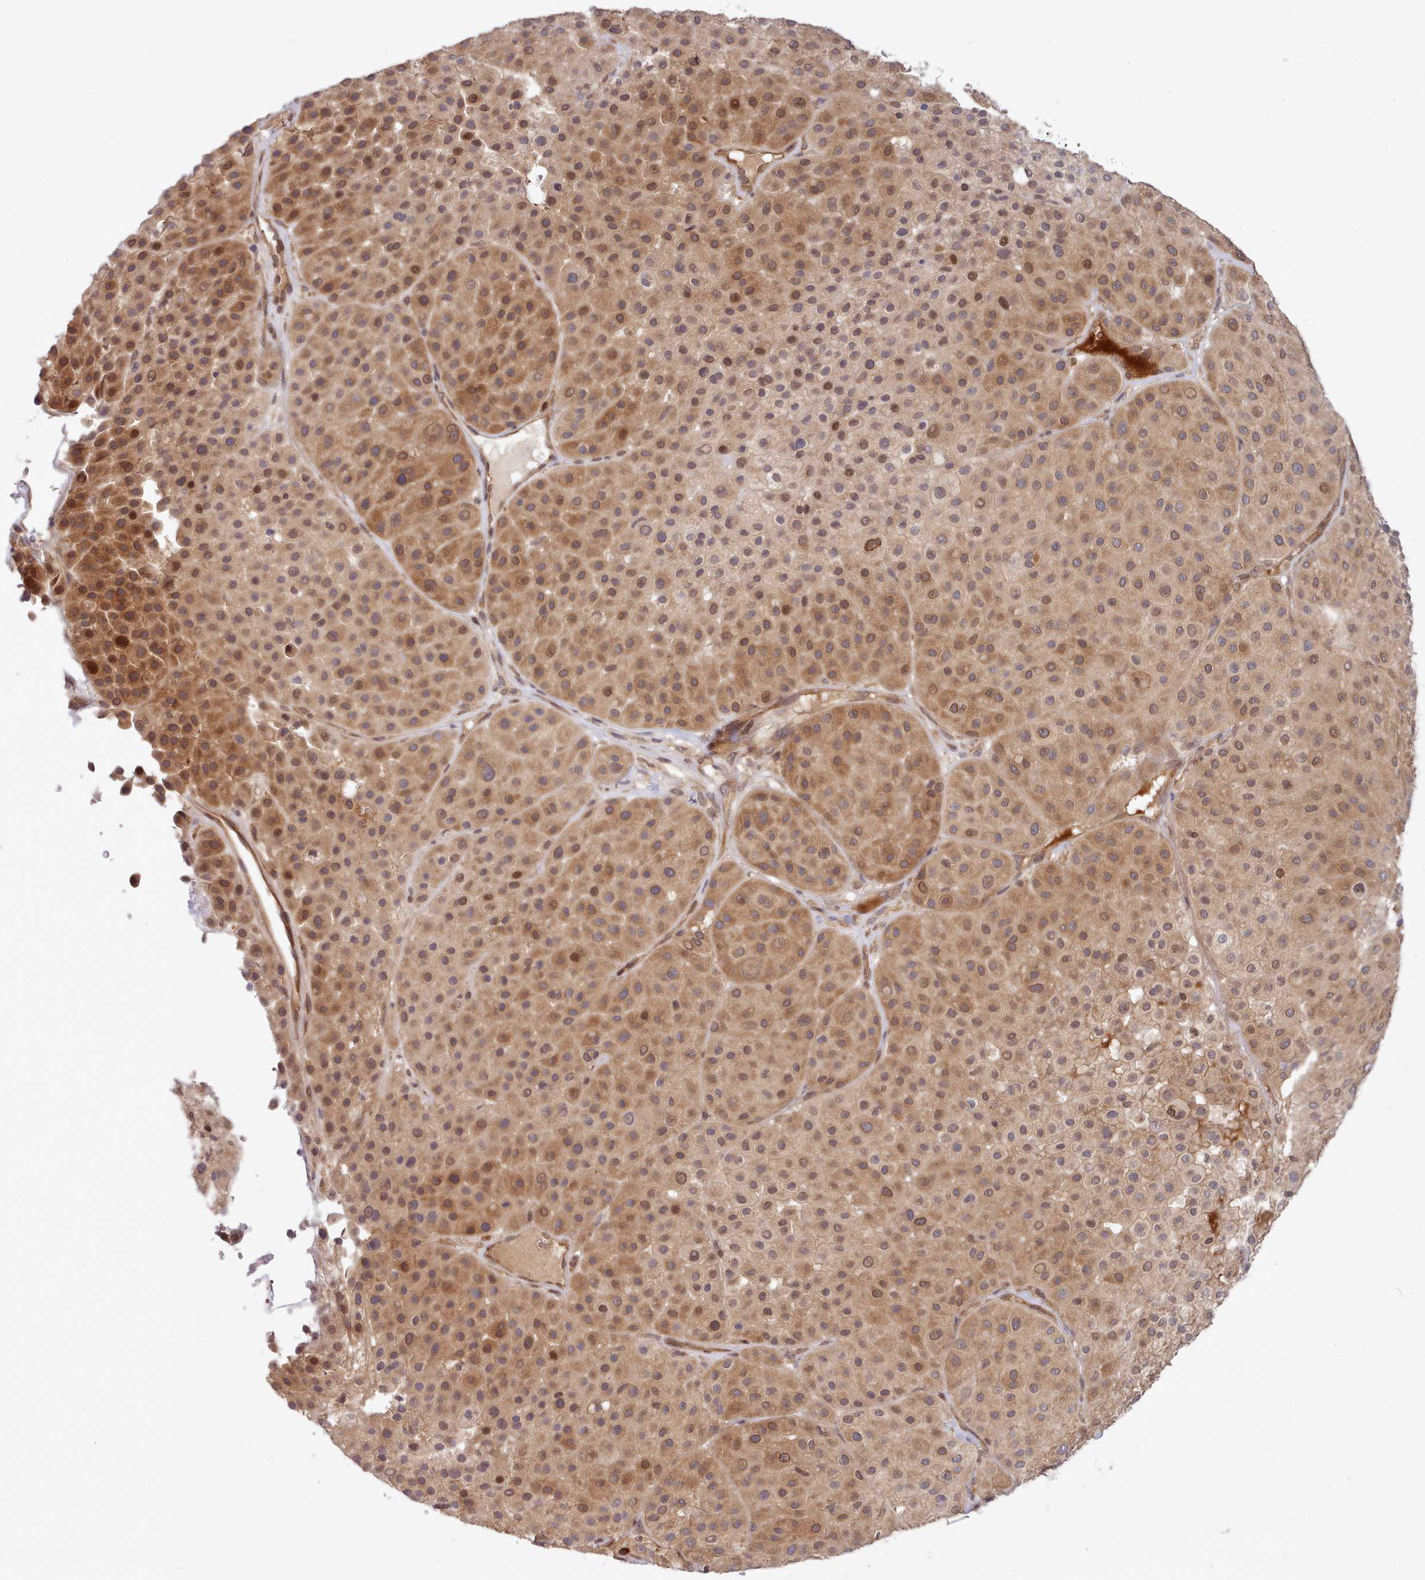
{"staining": {"intensity": "moderate", "quantity": ">75%", "location": "cytoplasmic/membranous,nuclear"}, "tissue": "melanoma", "cell_type": "Tumor cells", "image_type": "cancer", "snomed": [{"axis": "morphology", "description": "Malignant melanoma, Metastatic site"}, {"axis": "topography", "description": "Smooth muscle"}], "caption": "Immunohistochemistry micrograph of human malignant melanoma (metastatic site) stained for a protein (brown), which exhibits medium levels of moderate cytoplasmic/membranous and nuclear positivity in approximately >75% of tumor cells.", "gene": "UBE2G1", "patient": {"sex": "male", "age": 41}}